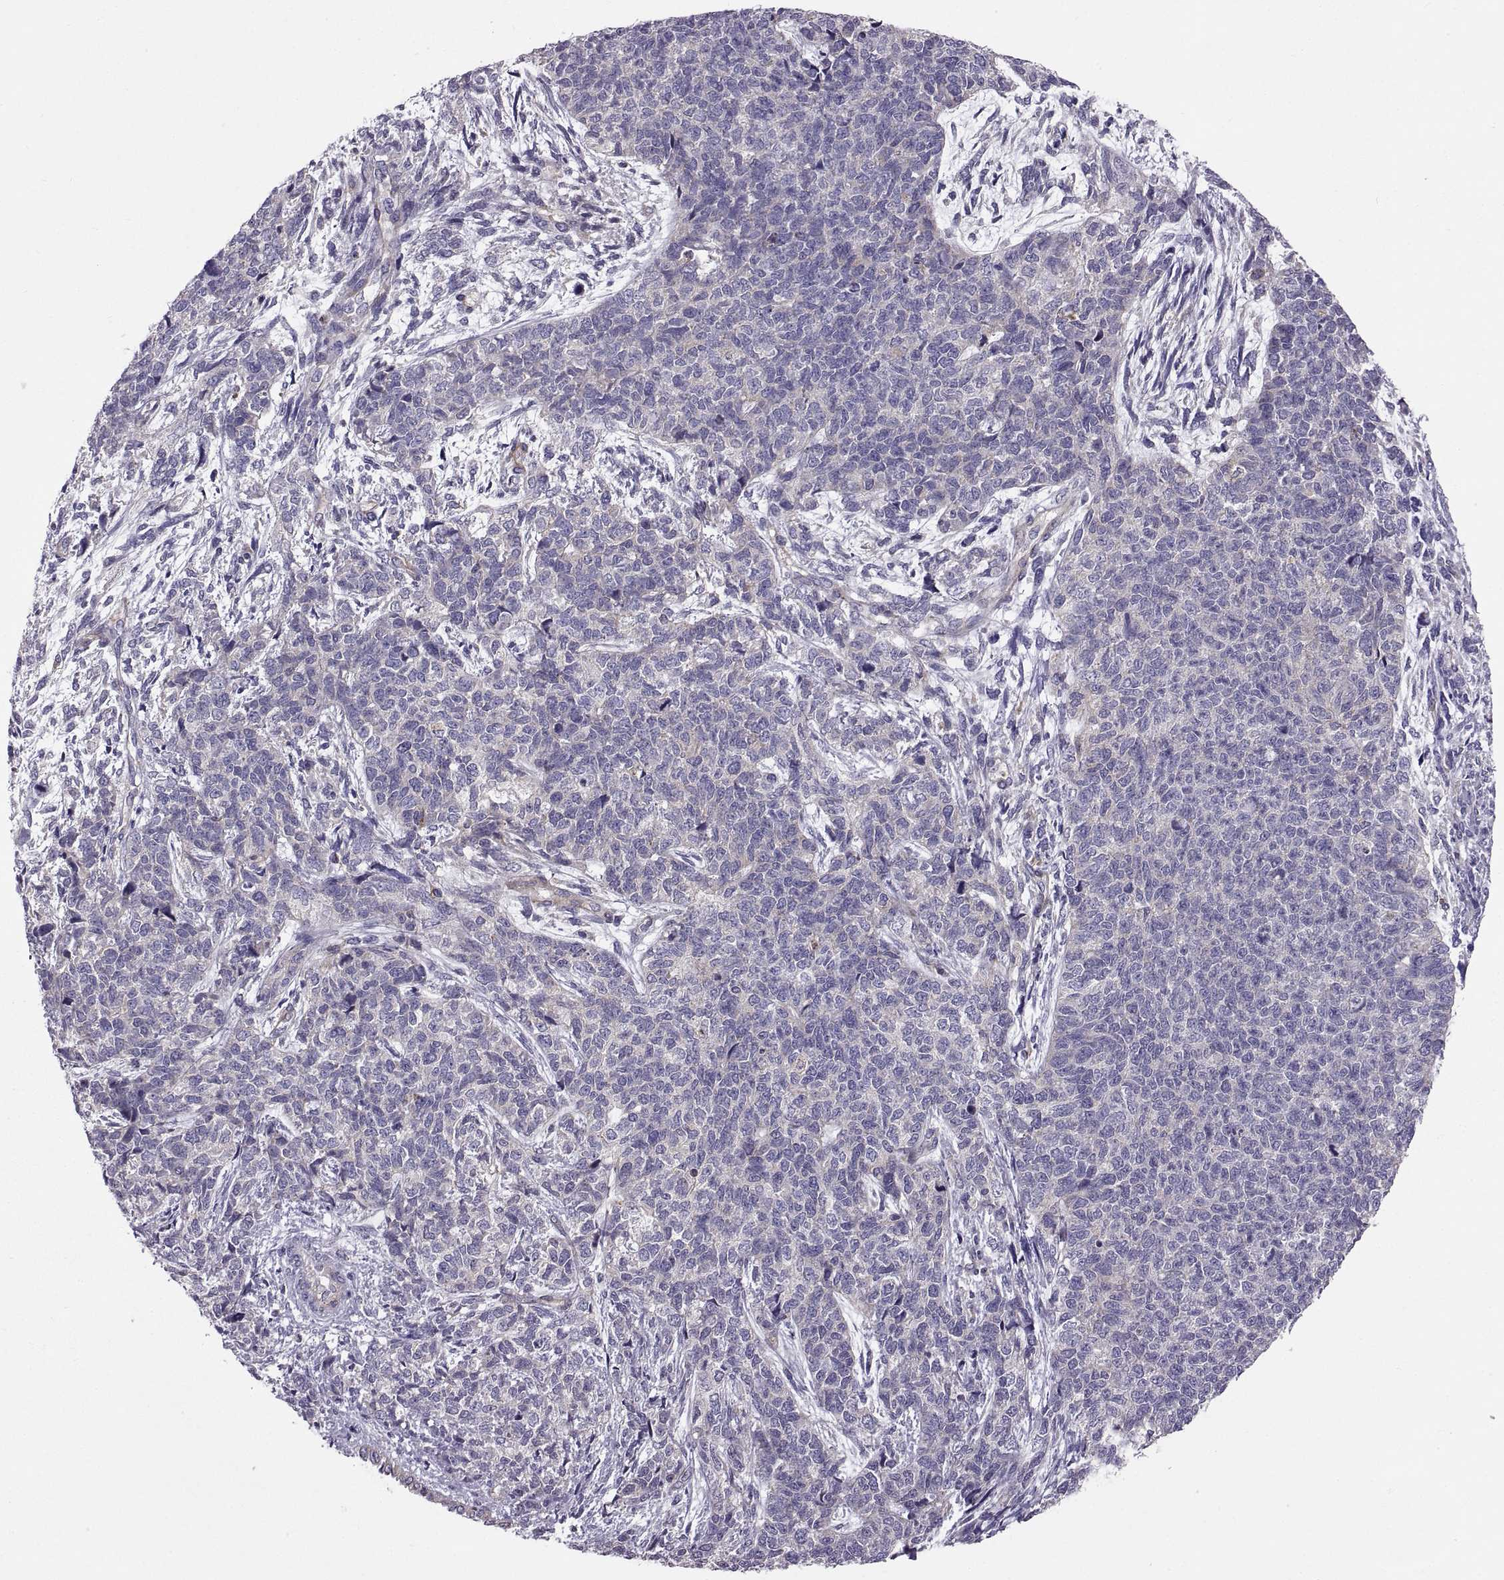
{"staining": {"intensity": "negative", "quantity": "none", "location": "none"}, "tissue": "cervical cancer", "cell_type": "Tumor cells", "image_type": "cancer", "snomed": [{"axis": "morphology", "description": "Squamous cell carcinoma, NOS"}, {"axis": "topography", "description": "Cervix"}], "caption": "An immunohistochemistry (IHC) photomicrograph of cervical squamous cell carcinoma is shown. There is no staining in tumor cells of cervical squamous cell carcinoma.", "gene": "ARSL", "patient": {"sex": "female", "age": 63}}